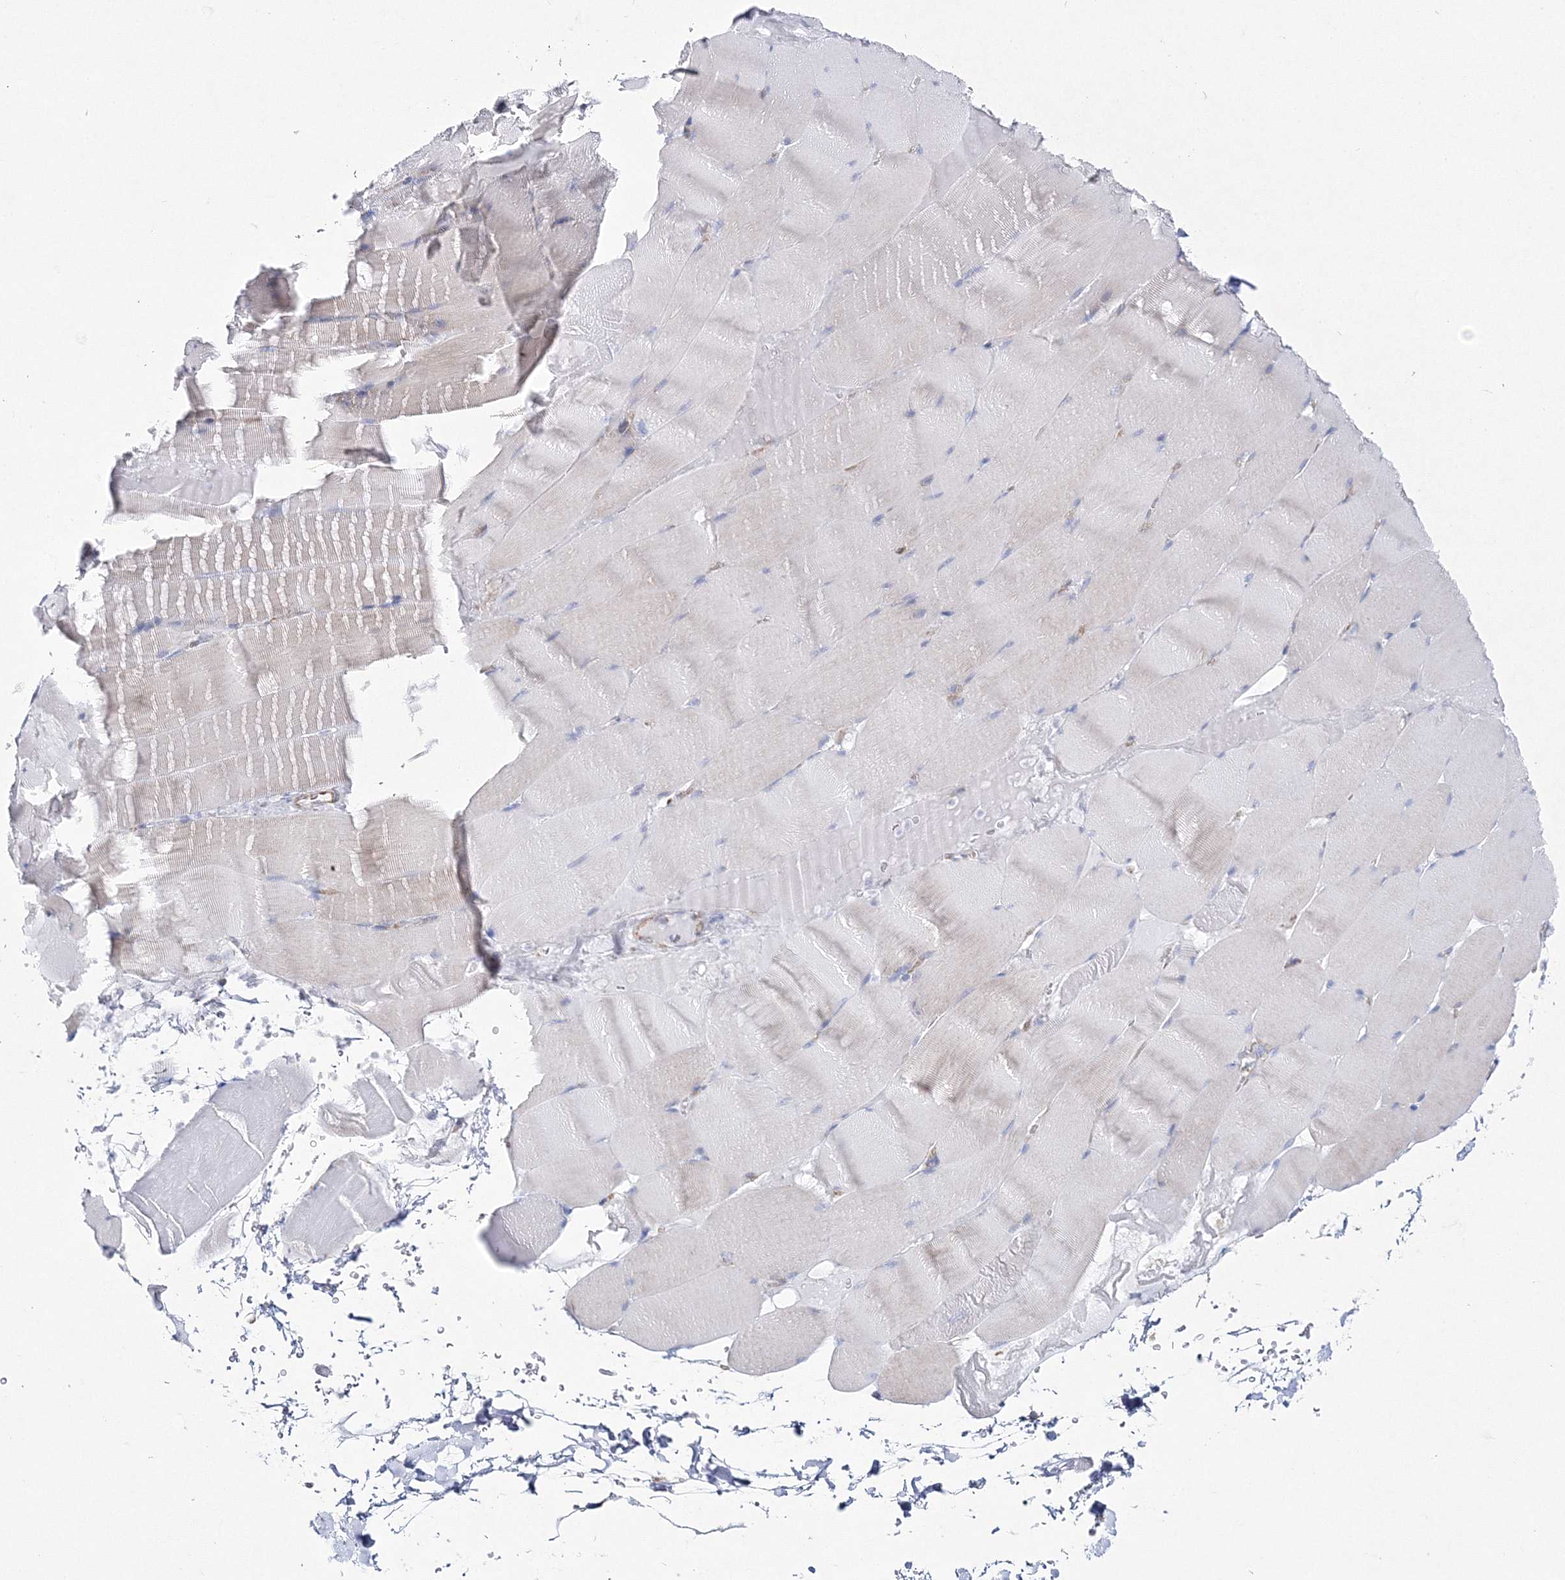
{"staining": {"intensity": "weak", "quantity": "25%-75%", "location": "cytoplasmic/membranous"}, "tissue": "skeletal muscle", "cell_type": "Myocytes", "image_type": "normal", "snomed": [{"axis": "morphology", "description": "Normal tissue, NOS"}, {"axis": "topography", "description": "Skeletal muscle"}], "caption": "This image exhibits immunohistochemistry (IHC) staining of unremarkable skeletal muscle, with low weak cytoplasmic/membranous expression in approximately 25%-75% of myocytes.", "gene": "HIBCH", "patient": {"sex": "male", "age": 62}}